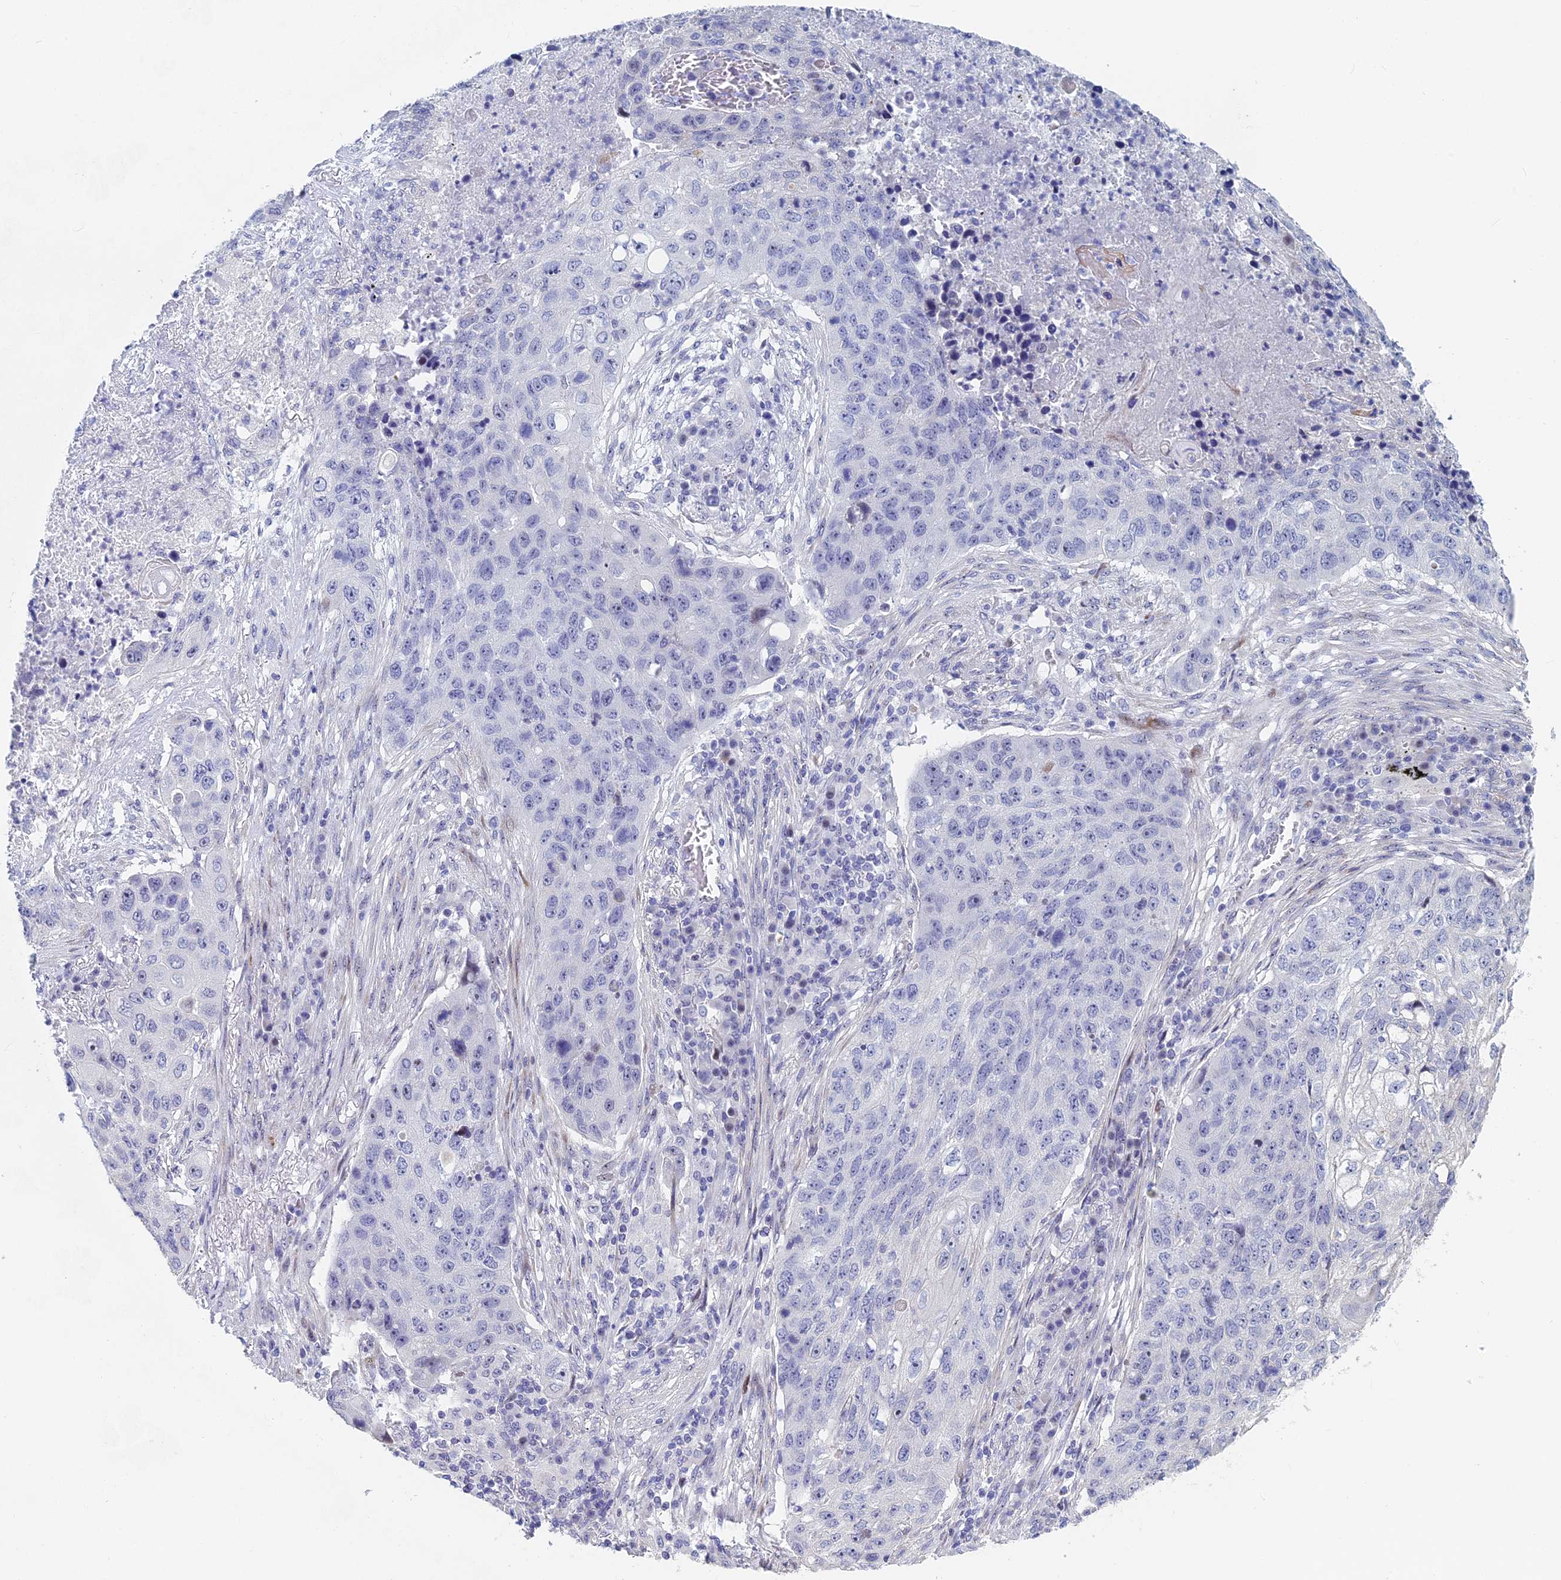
{"staining": {"intensity": "negative", "quantity": "none", "location": "none"}, "tissue": "lung cancer", "cell_type": "Tumor cells", "image_type": "cancer", "snomed": [{"axis": "morphology", "description": "Squamous cell carcinoma, NOS"}, {"axis": "topography", "description": "Lung"}], "caption": "An immunohistochemistry (IHC) histopathology image of squamous cell carcinoma (lung) is shown. There is no staining in tumor cells of squamous cell carcinoma (lung).", "gene": "DRGX", "patient": {"sex": "female", "age": 63}}